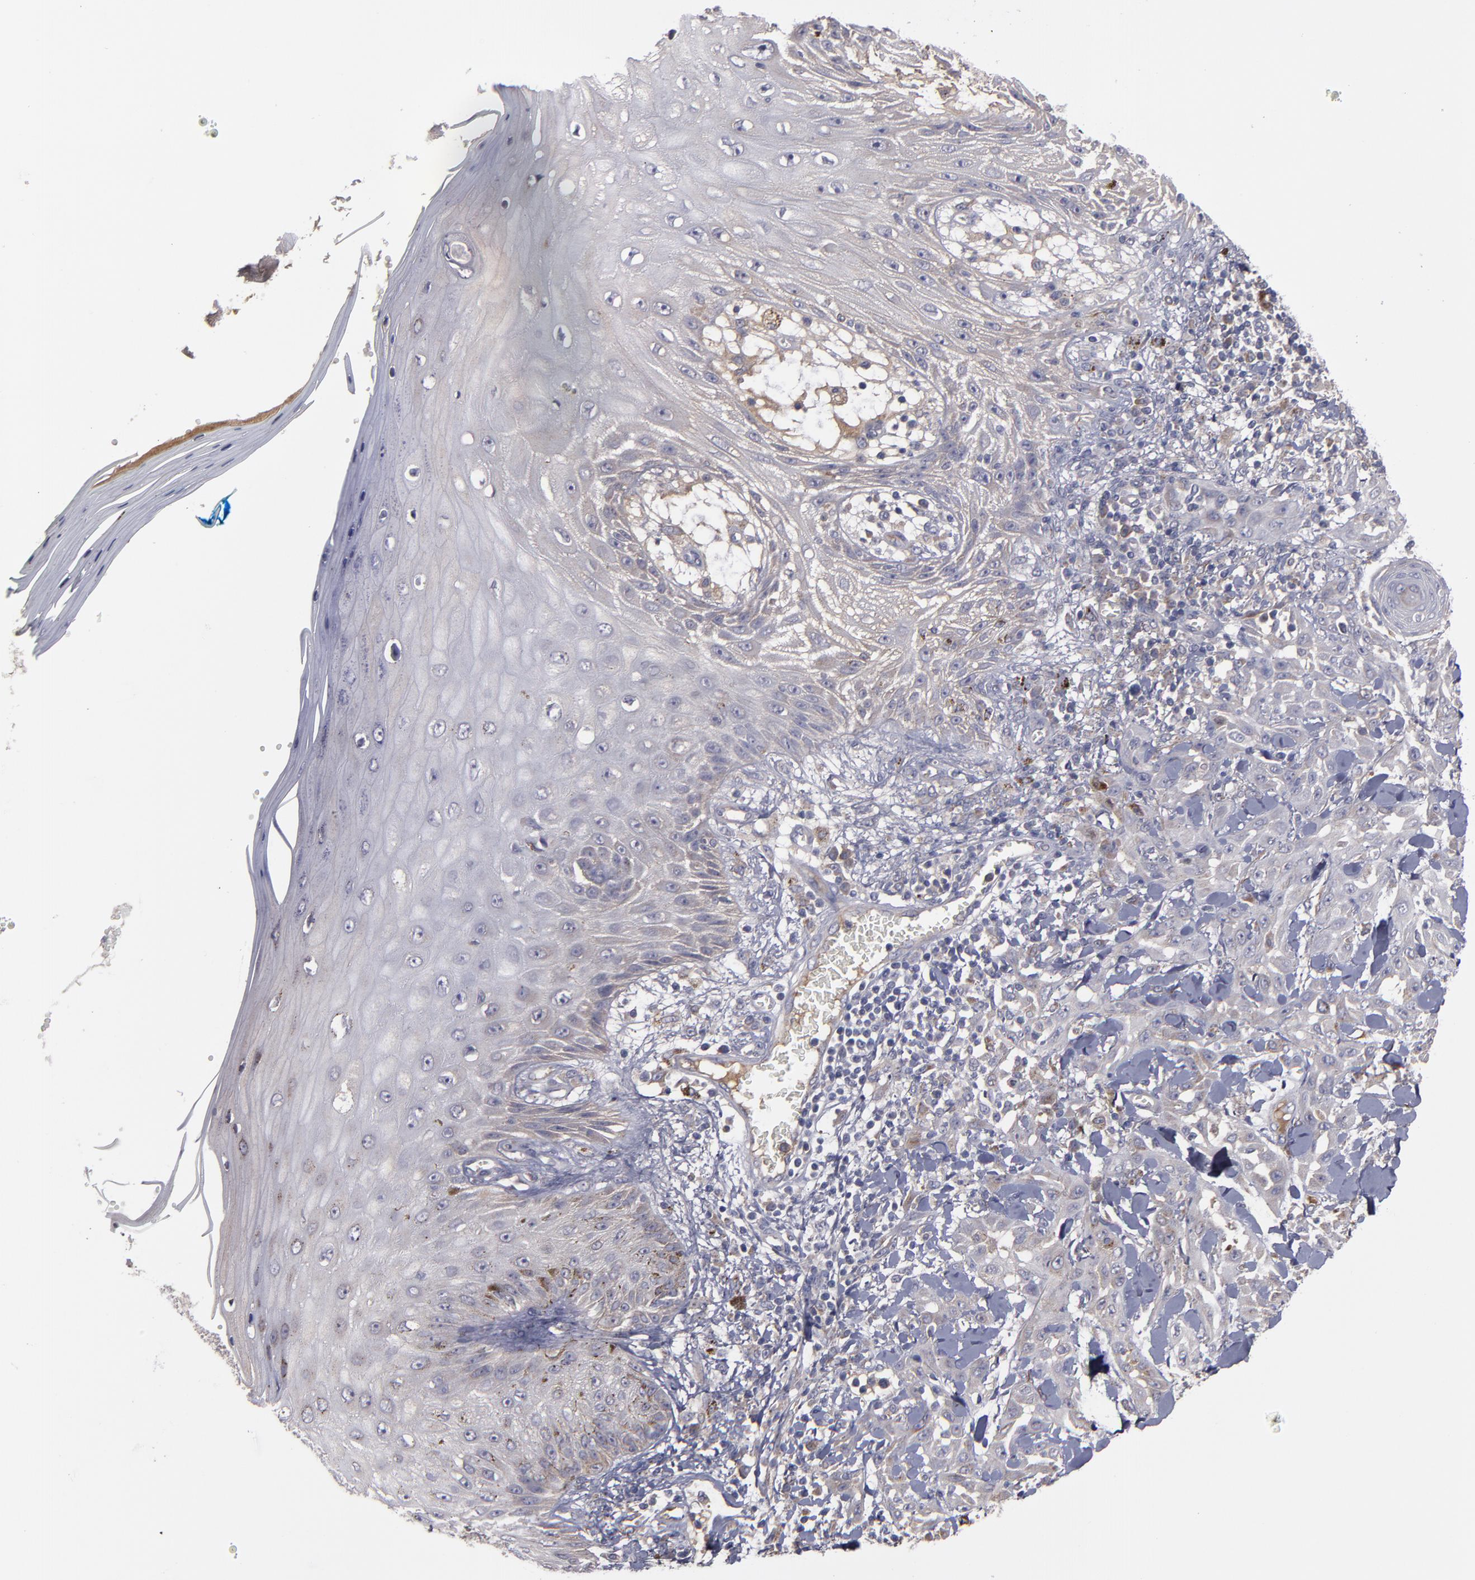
{"staining": {"intensity": "weak", "quantity": "25%-75%", "location": "cytoplasmic/membranous"}, "tissue": "skin cancer", "cell_type": "Tumor cells", "image_type": "cancer", "snomed": [{"axis": "morphology", "description": "Squamous cell carcinoma, NOS"}, {"axis": "topography", "description": "Skin"}], "caption": "Immunohistochemistry (IHC) staining of skin cancer (squamous cell carcinoma), which displays low levels of weak cytoplasmic/membranous expression in about 25%-75% of tumor cells indicating weak cytoplasmic/membranous protein positivity. The staining was performed using DAB (brown) for protein detection and nuclei were counterstained in hematoxylin (blue).", "gene": "MMP11", "patient": {"sex": "male", "age": 24}}